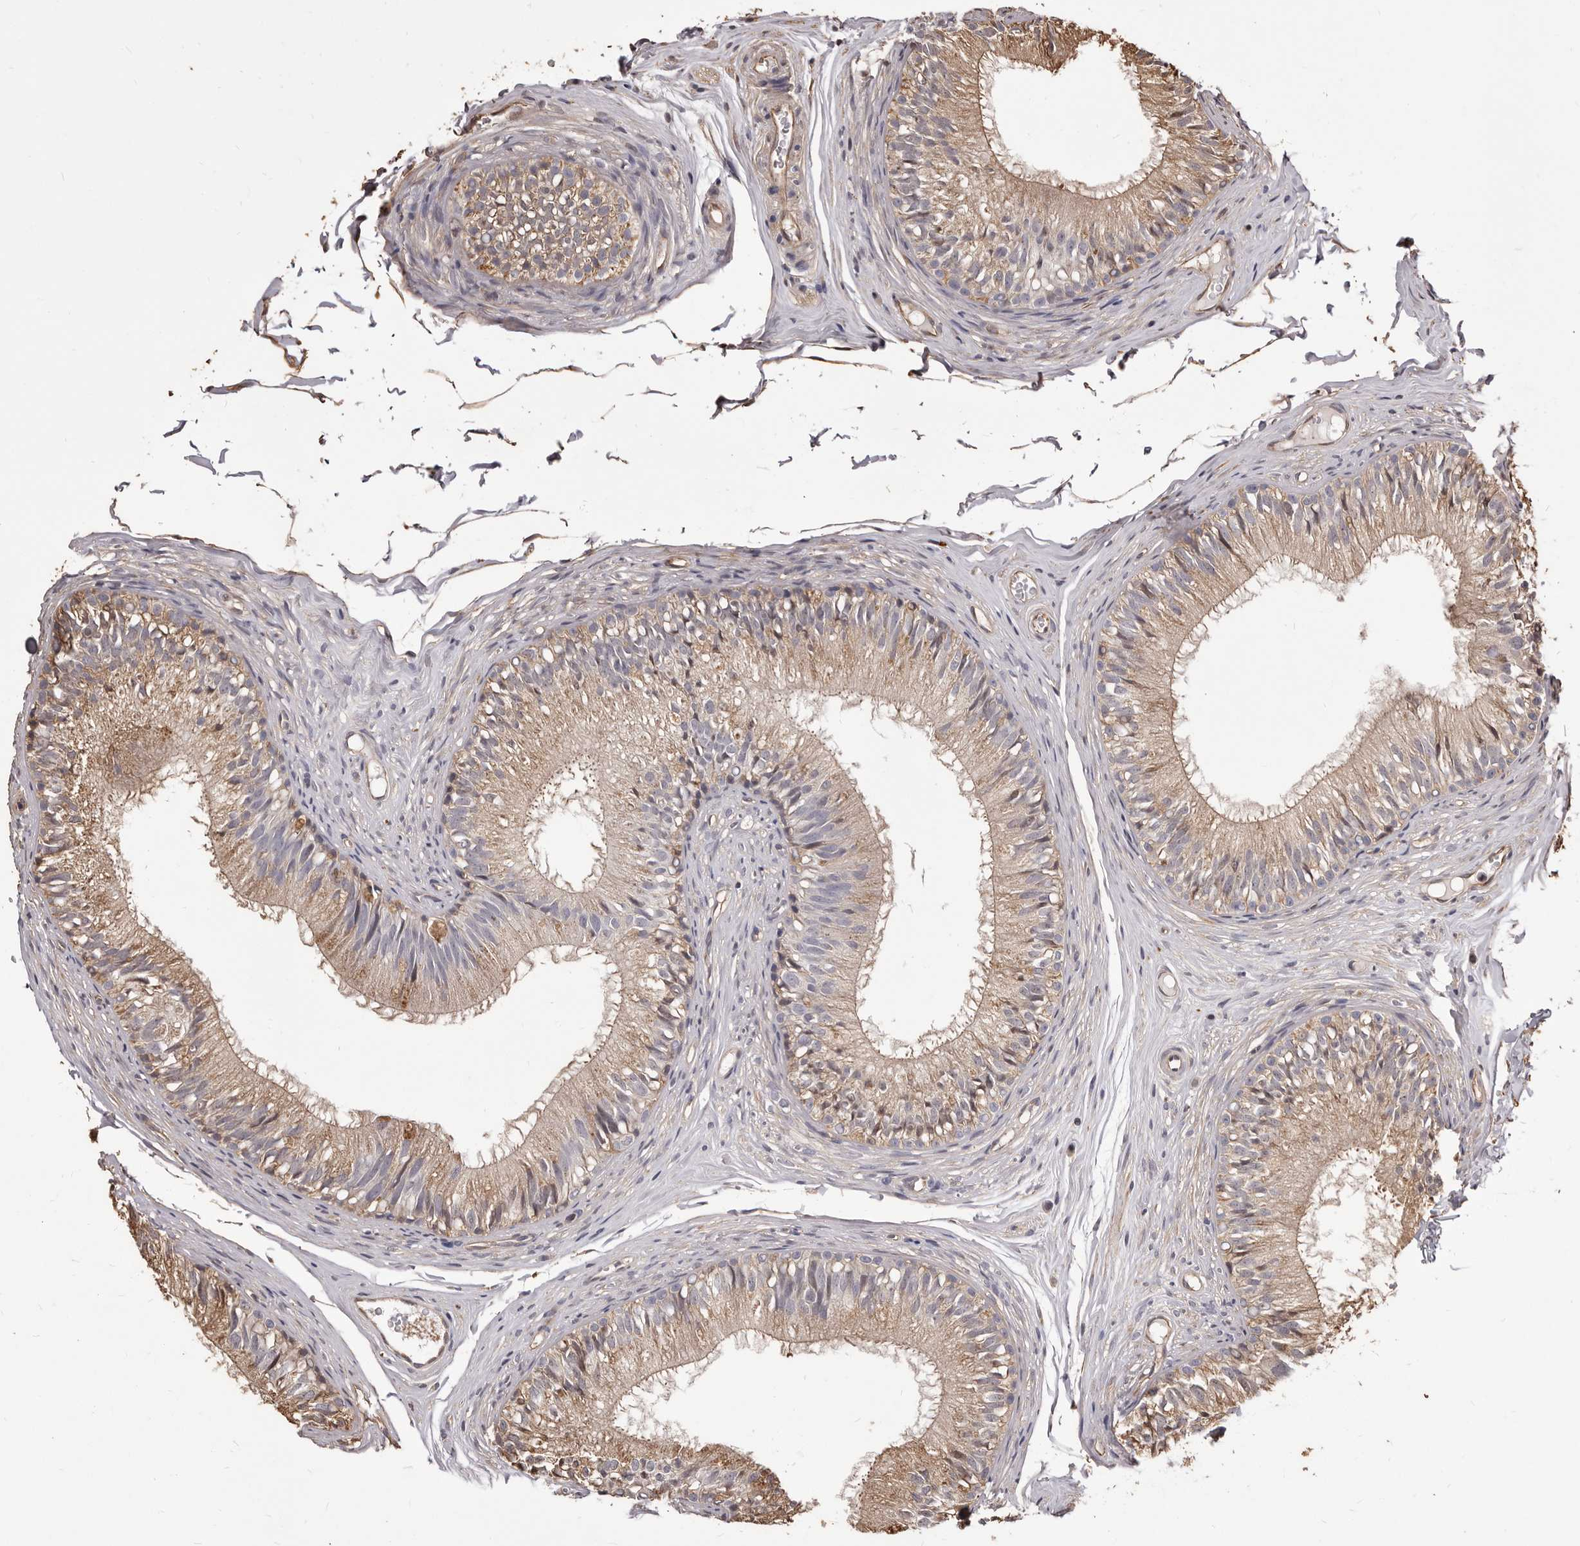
{"staining": {"intensity": "weak", "quantity": "25%-75%", "location": "cytoplasmic/membranous"}, "tissue": "epididymis", "cell_type": "Glandular cells", "image_type": "normal", "snomed": [{"axis": "morphology", "description": "Normal tissue, NOS"}, {"axis": "morphology", "description": "Seminoma in situ"}, {"axis": "topography", "description": "Testis"}, {"axis": "topography", "description": "Epididymis"}], "caption": "A high-resolution micrograph shows immunohistochemistry staining of benign epididymis, which reveals weak cytoplasmic/membranous staining in about 25%-75% of glandular cells.", "gene": "ALPK1", "patient": {"sex": "male", "age": 28}}